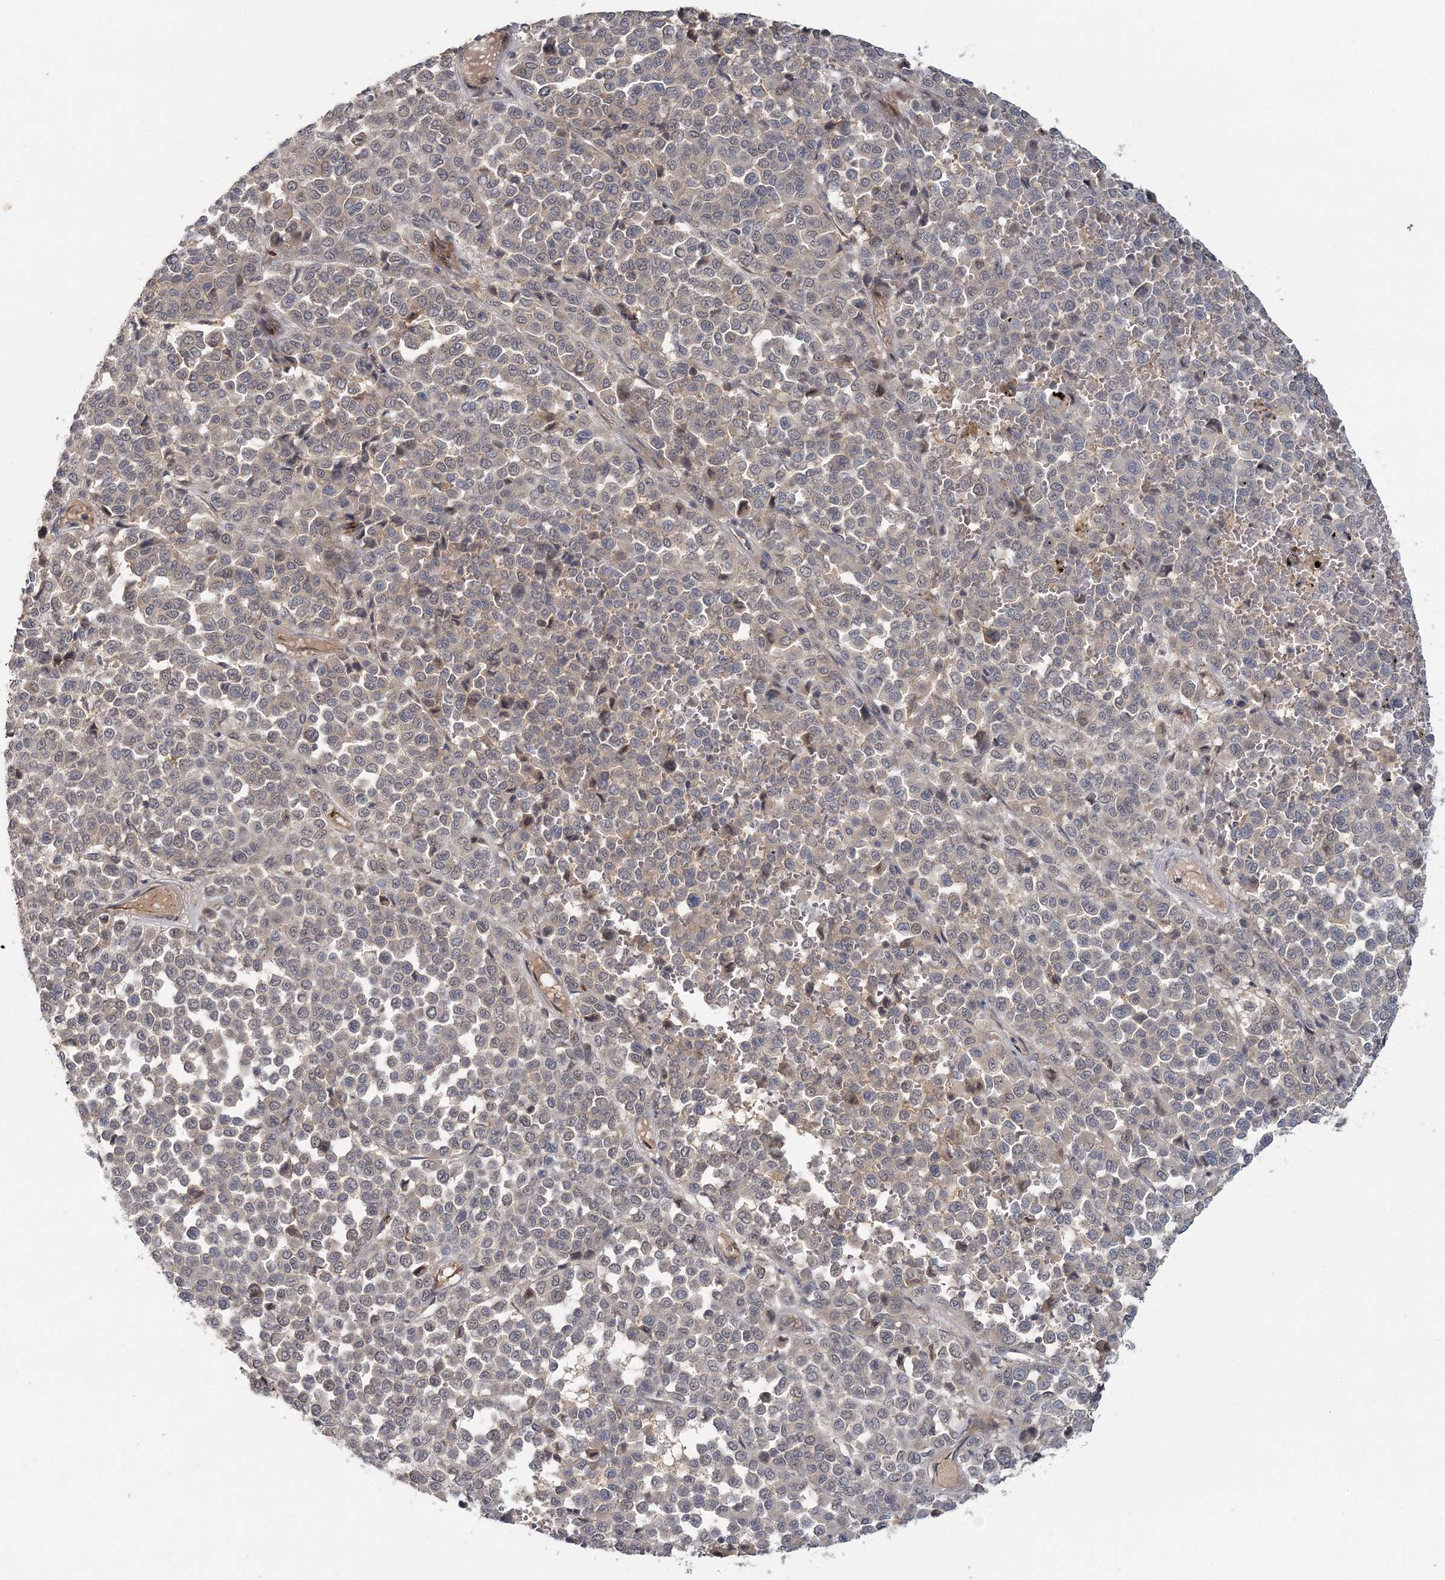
{"staining": {"intensity": "negative", "quantity": "none", "location": "none"}, "tissue": "melanoma", "cell_type": "Tumor cells", "image_type": "cancer", "snomed": [{"axis": "morphology", "description": "Malignant melanoma, Metastatic site"}, {"axis": "topography", "description": "Pancreas"}], "caption": "There is no significant expression in tumor cells of malignant melanoma (metastatic site). (DAB immunohistochemistry (IHC) with hematoxylin counter stain).", "gene": "RNF25", "patient": {"sex": "female", "age": 30}}